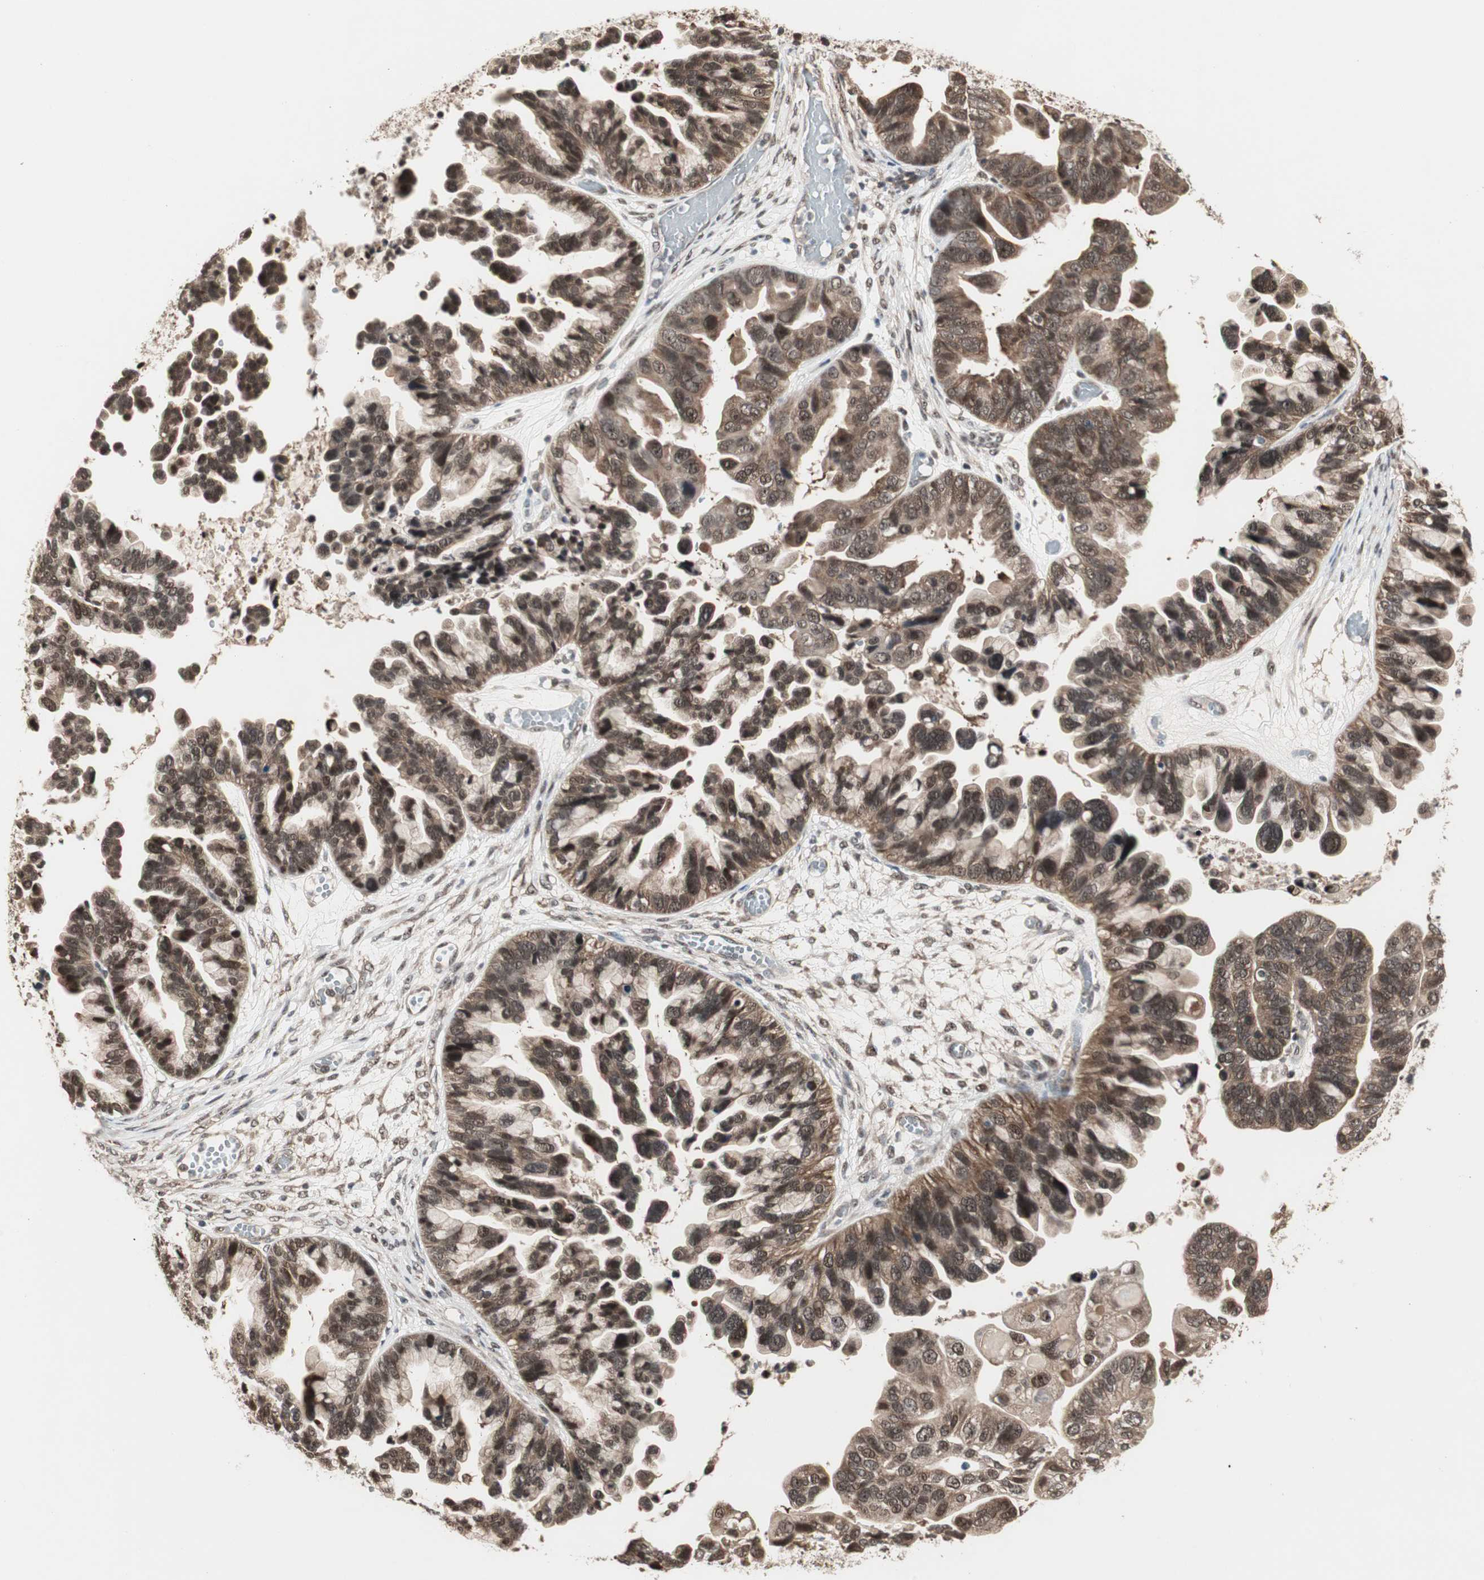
{"staining": {"intensity": "moderate", "quantity": ">75%", "location": "cytoplasmic/membranous,nuclear"}, "tissue": "ovarian cancer", "cell_type": "Tumor cells", "image_type": "cancer", "snomed": [{"axis": "morphology", "description": "Cystadenocarcinoma, serous, NOS"}, {"axis": "topography", "description": "Ovary"}], "caption": "Brown immunohistochemical staining in human serous cystadenocarcinoma (ovarian) displays moderate cytoplasmic/membranous and nuclear positivity in about >75% of tumor cells. (Brightfield microscopy of DAB IHC at high magnification).", "gene": "CSNK2B", "patient": {"sex": "female", "age": 56}}